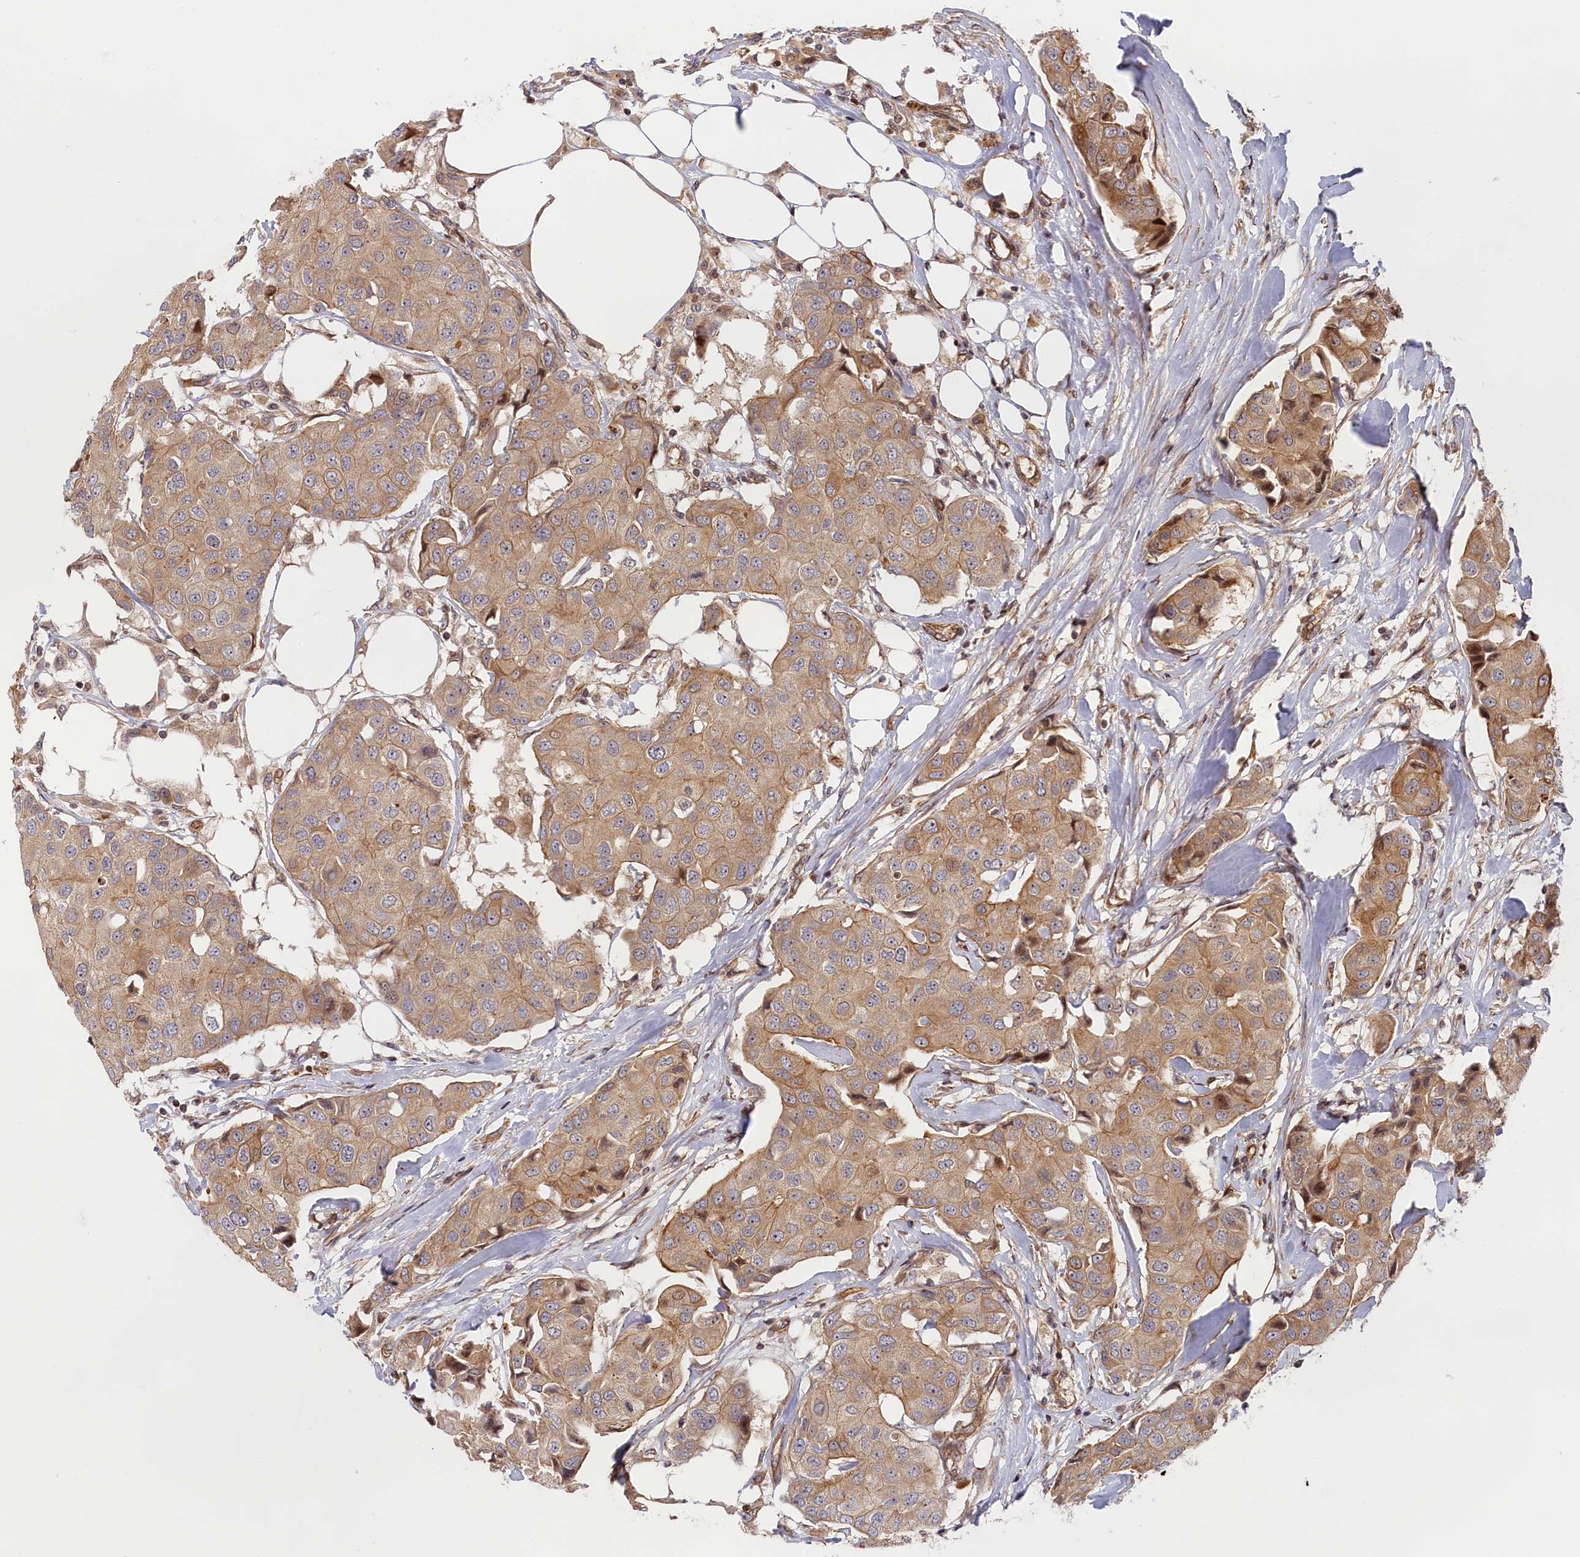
{"staining": {"intensity": "weak", "quantity": ">75%", "location": "cytoplasmic/membranous"}, "tissue": "breast cancer", "cell_type": "Tumor cells", "image_type": "cancer", "snomed": [{"axis": "morphology", "description": "Duct carcinoma"}, {"axis": "topography", "description": "Breast"}], "caption": "IHC (DAB (3,3'-diaminobenzidine)) staining of intraductal carcinoma (breast) demonstrates weak cytoplasmic/membranous protein staining in approximately >75% of tumor cells.", "gene": "CEP44", "patient": {"sex": "female", "age": 80}}